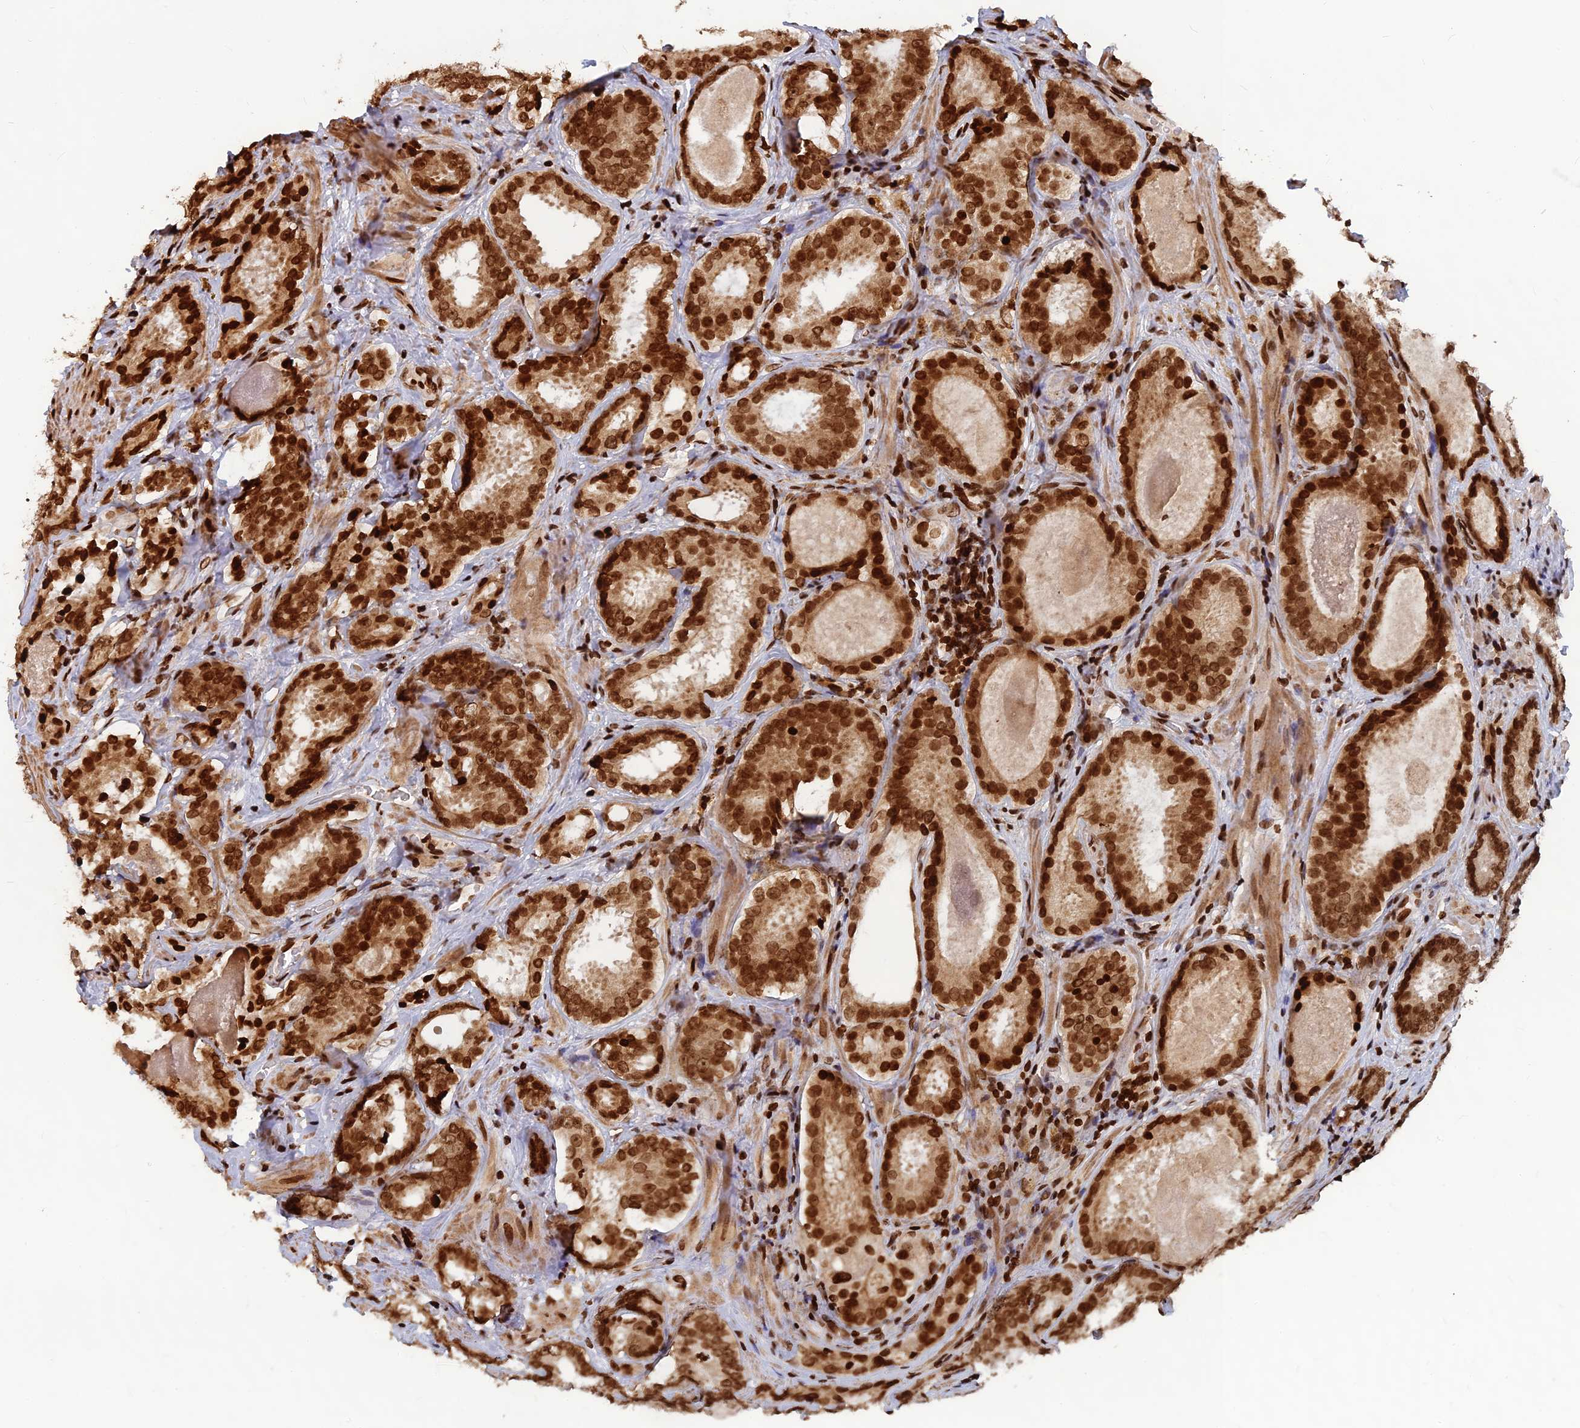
{"staining": {"intensity": "strong", "quantity": ">75%", "location": "nuclear"}, "tissue": "prostate cancer", "cell_type": "Tumor cells", "image_type": "cancer", "snomed": [{"axis": "morphology", "description": "Adenocarcinoma, High grade"}, {"axis": "topography", "description": "Prostate"}], "caption": "DAB (3,3'-diaminobenzidine) immunohistochemical staining of human high-grade adenocarcinoma (prostate) demonstrates strong nuclear protein staining in about >75% of tumor cells. (Brightfield microscopy of DAB IHC at high magnification).", "gene": "TET2", "patient": {"sex": "male", "age": 57}}